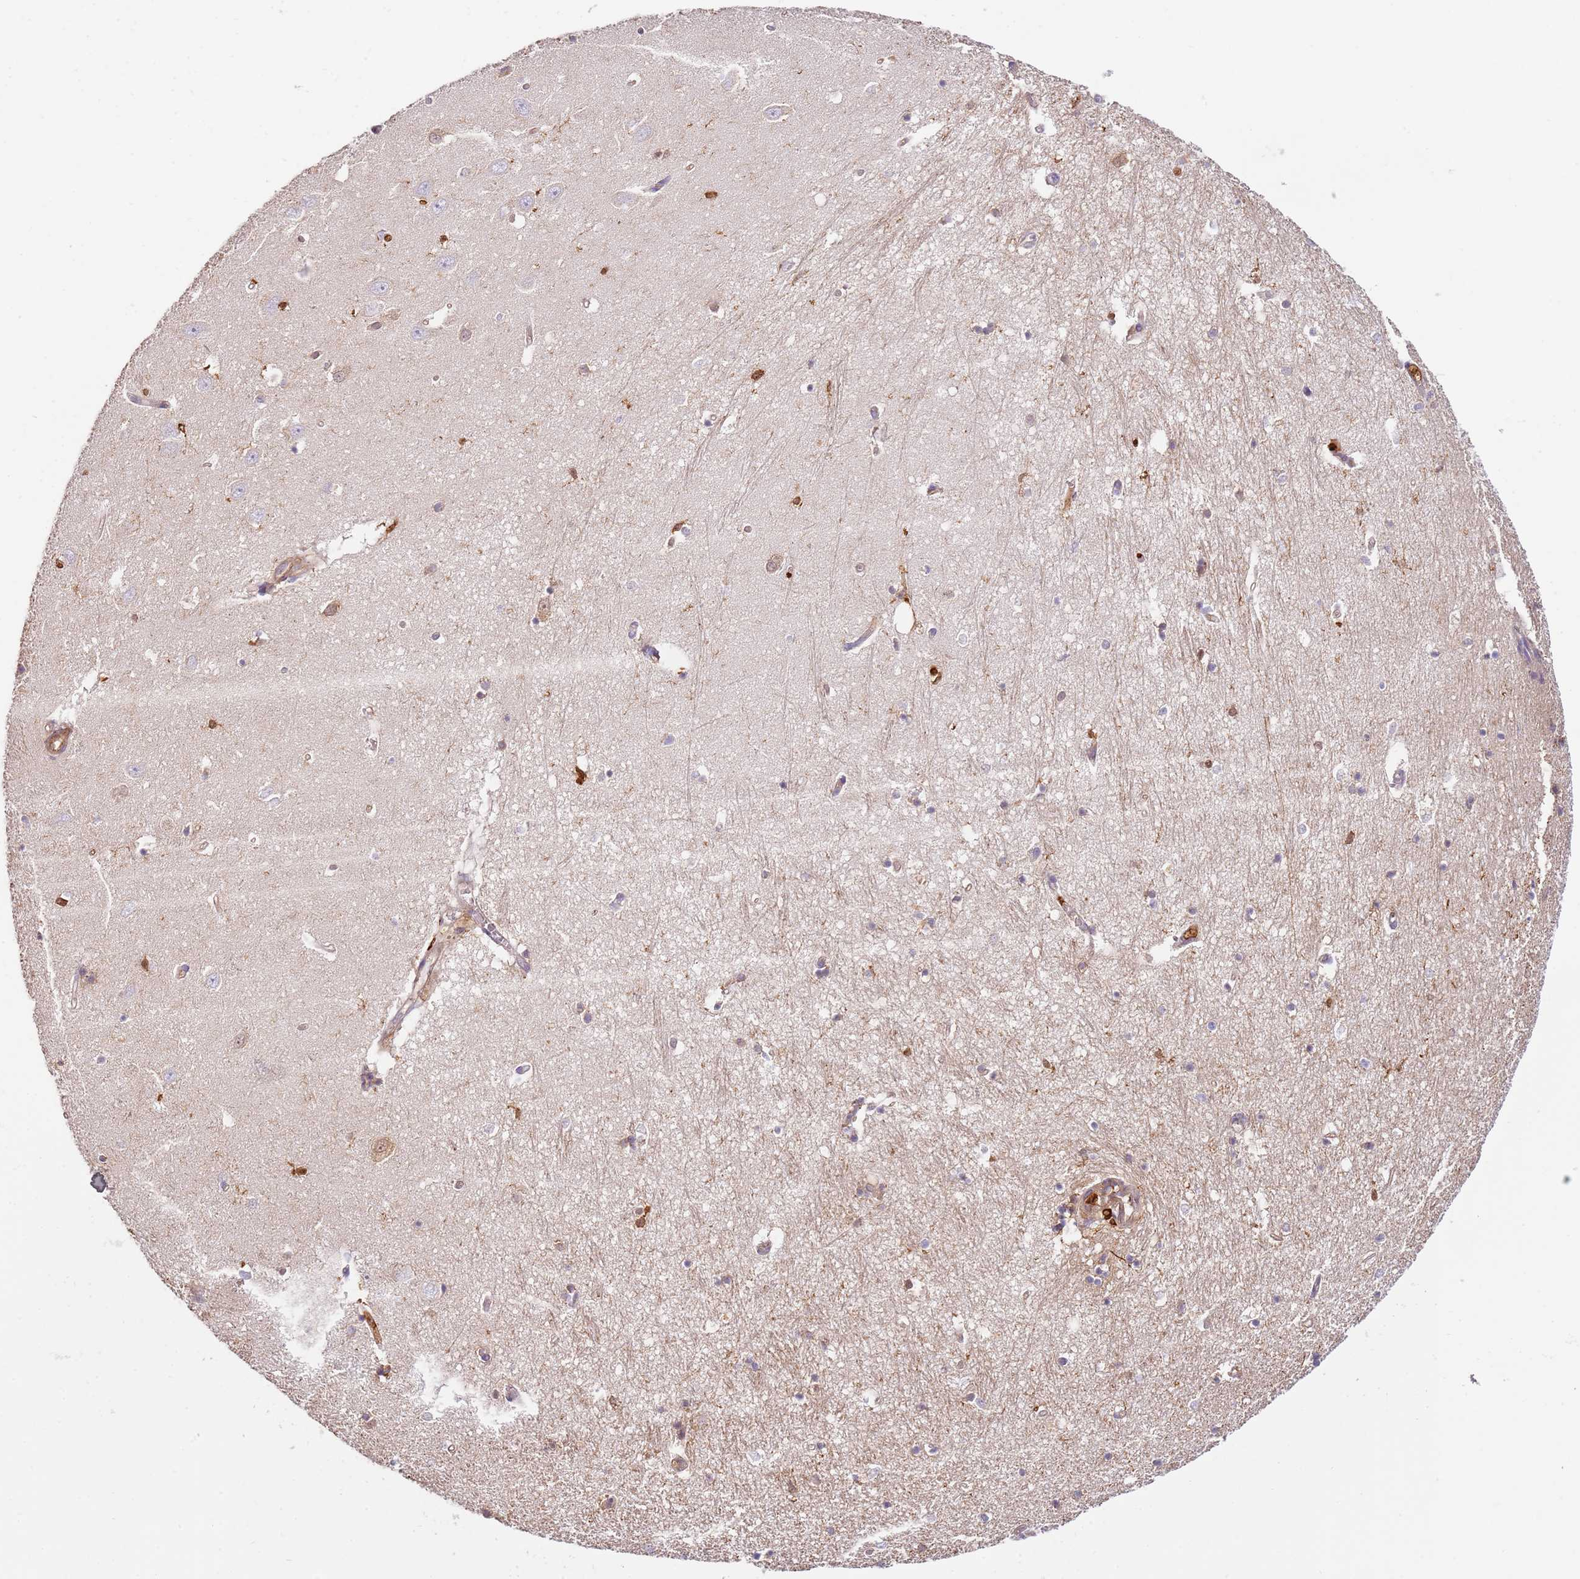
{"staining": {"intensity": "moderate", "quantity": "<25%", "location": "cytoplasmic/membranous"}, "tissue": "hippocampus", "cell_type": "Glial cells", "image_type": "normal", "snomed": [{"axis": "morphology", "description": "Normal tissue, NOS"}, {"axis": "topography", "description": "Hippocampus"}], "caption": "Immunohistochemical staining of benign human hippocampus displays <25% levels of moderate cytoplasmic/membranous protein expression in approximately <25% of glial cells.", "gene": "OR6P1", "patient": {"sex": "female", "age": 64}}